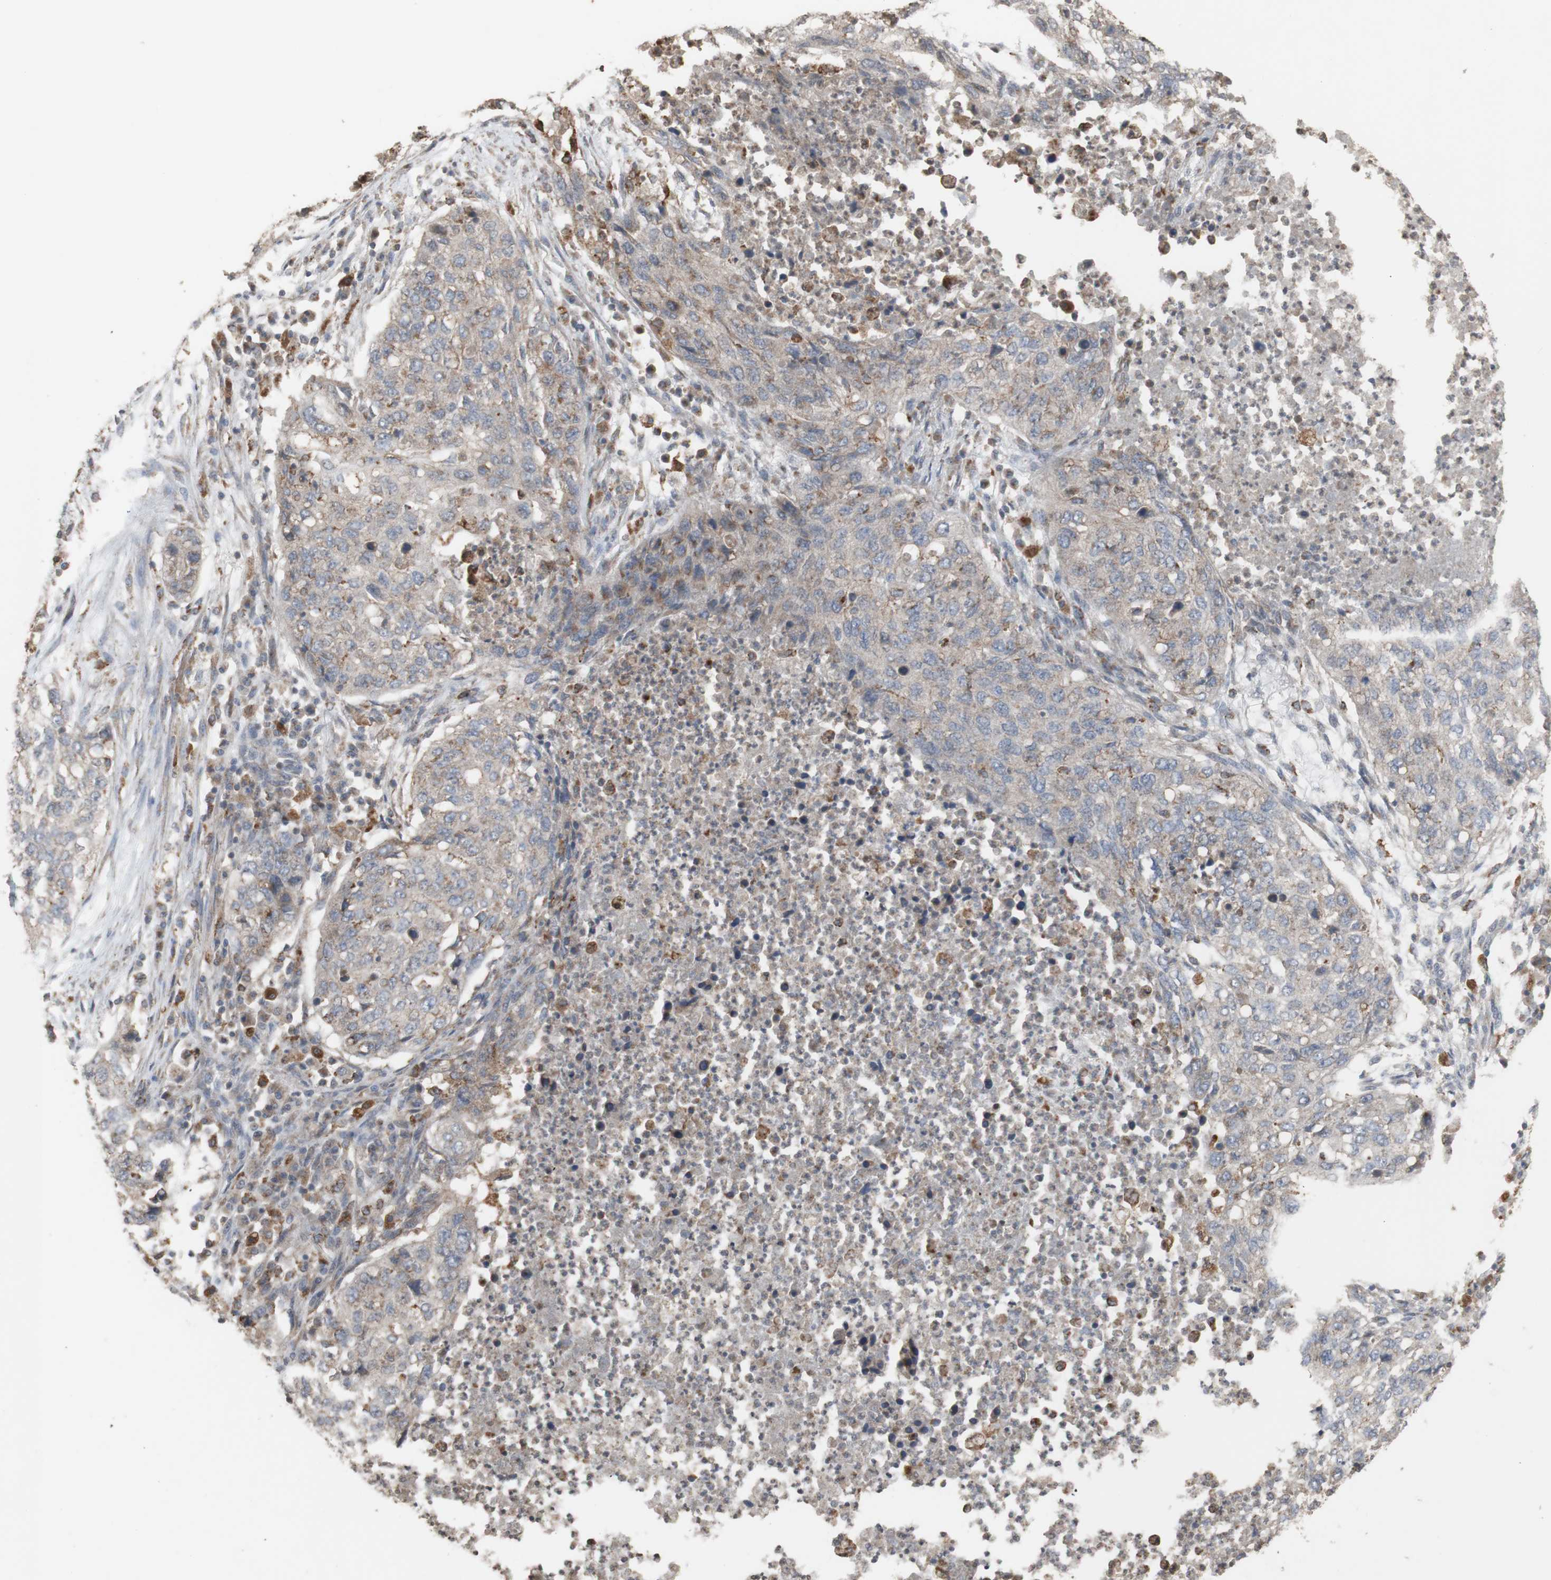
{"staining": {"intensity": "weak", "quantity": "25%-75%", "location": "cytoplasmic/membranous"}, "tissue": "lung cancer", "cell_type": "Tumor cells", "image_type": "cancer", "snomed": [{"axis": "morphology", "description": "Squamous cell carcinoma, NOS"}, {"axis": "topography", "description": "Lung"}], "caption": "IHC histopathology image of human squamous cell carcinoma (lung) stained for a protein (brown), which demonstrates low levels of weak cytoplasmic/membranous positivity in about 25%-75% of tumor cells.", "gene": "ATP6V1E1", "patient": {"sex": "female", "age": 63}}